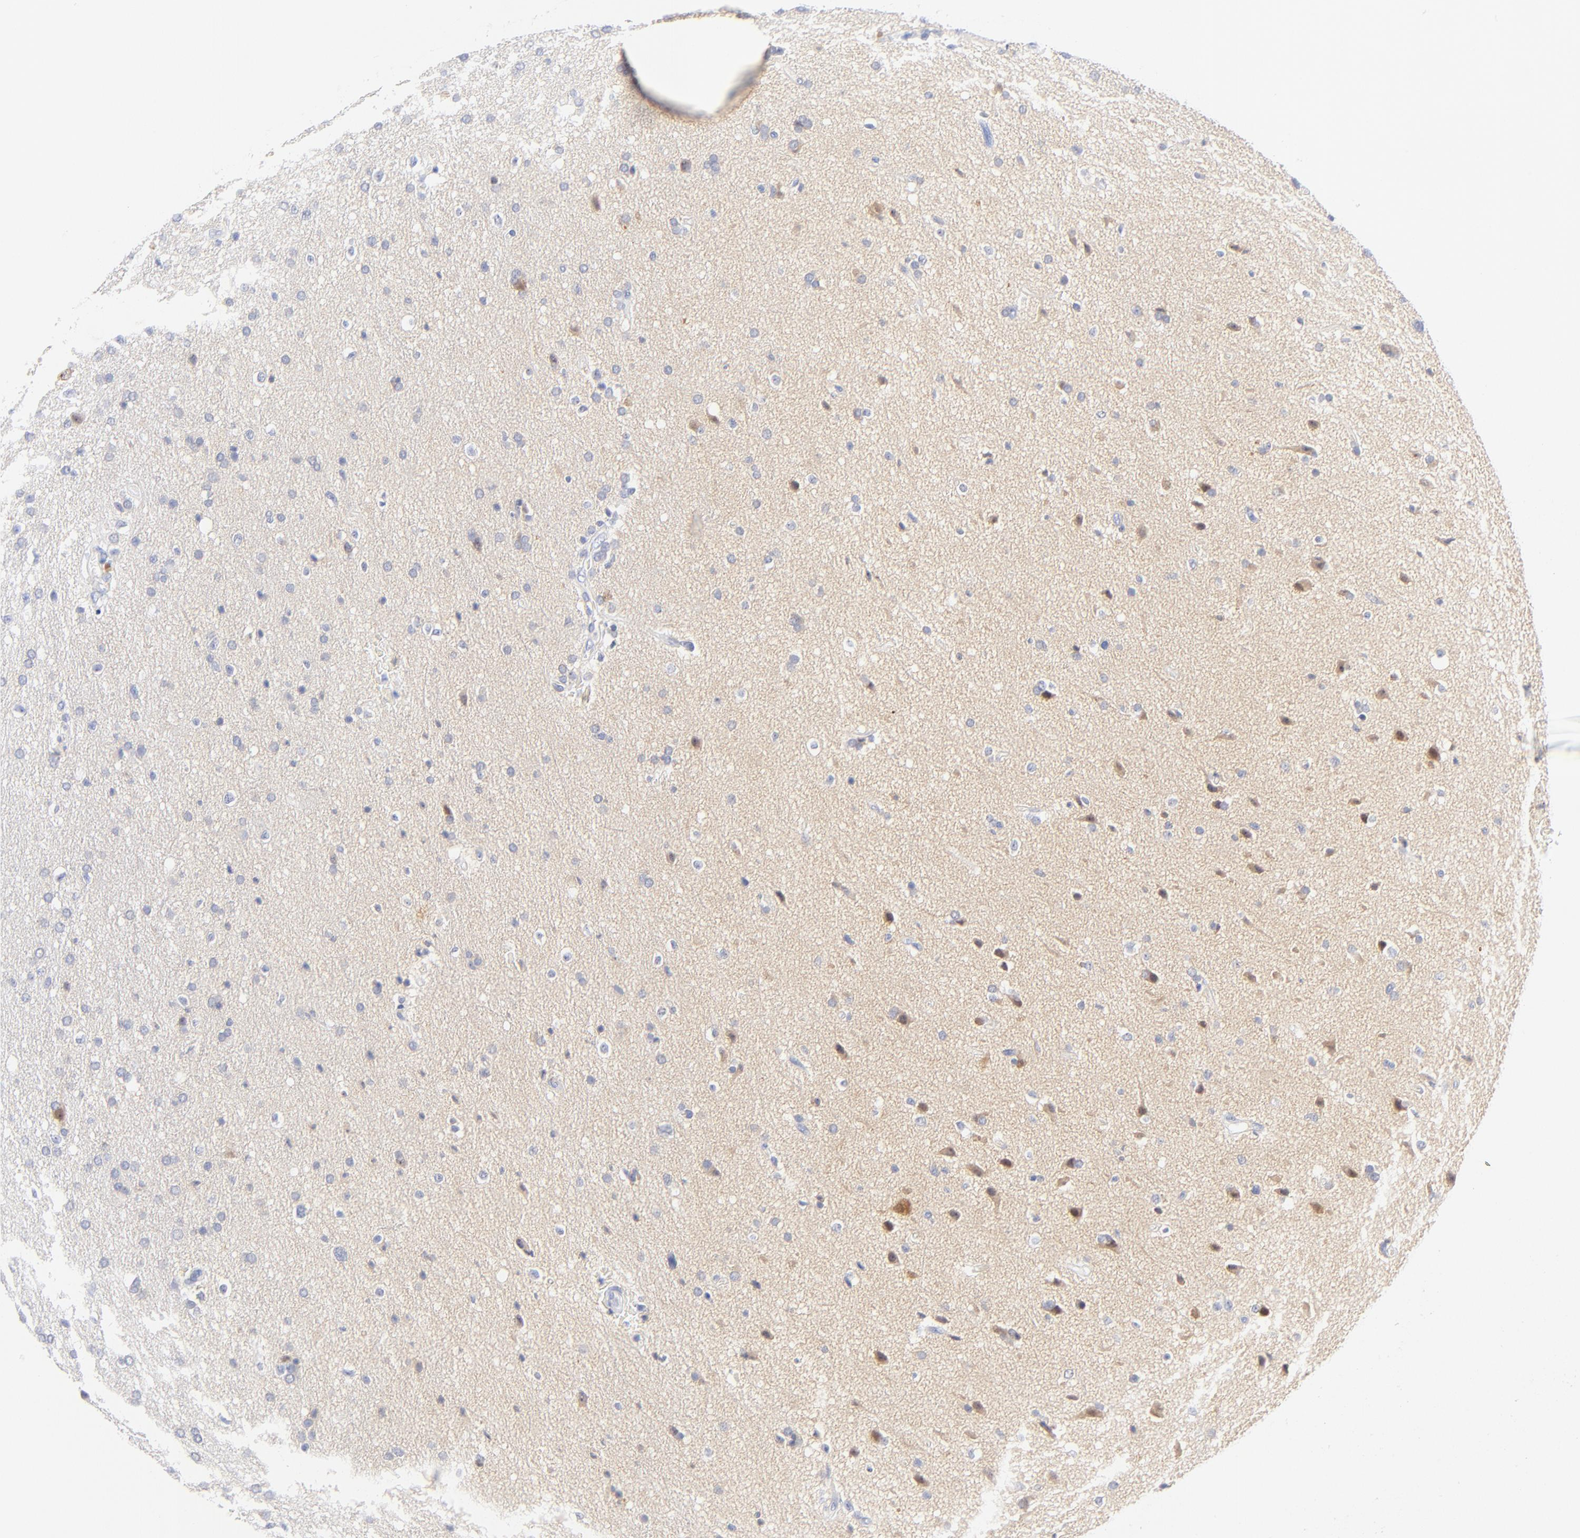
{"staining": {"intensity": "negative", "quantity": "none", "location": "none"}, "tissue": "glioma", "cell_type": "Tumor cells", "image_type": "cancer", "snomed": [{"axis": "morphology", "description": "Glioma, malignant, High grade"}, {"axis": "topography", "description": "Brain"}], "caption": "Tumor cells are negative for brown protein staining in malignant glioma (high-grade).", "gene": "SULT4A1", "patient": {"sex": "male", "age": 33}}